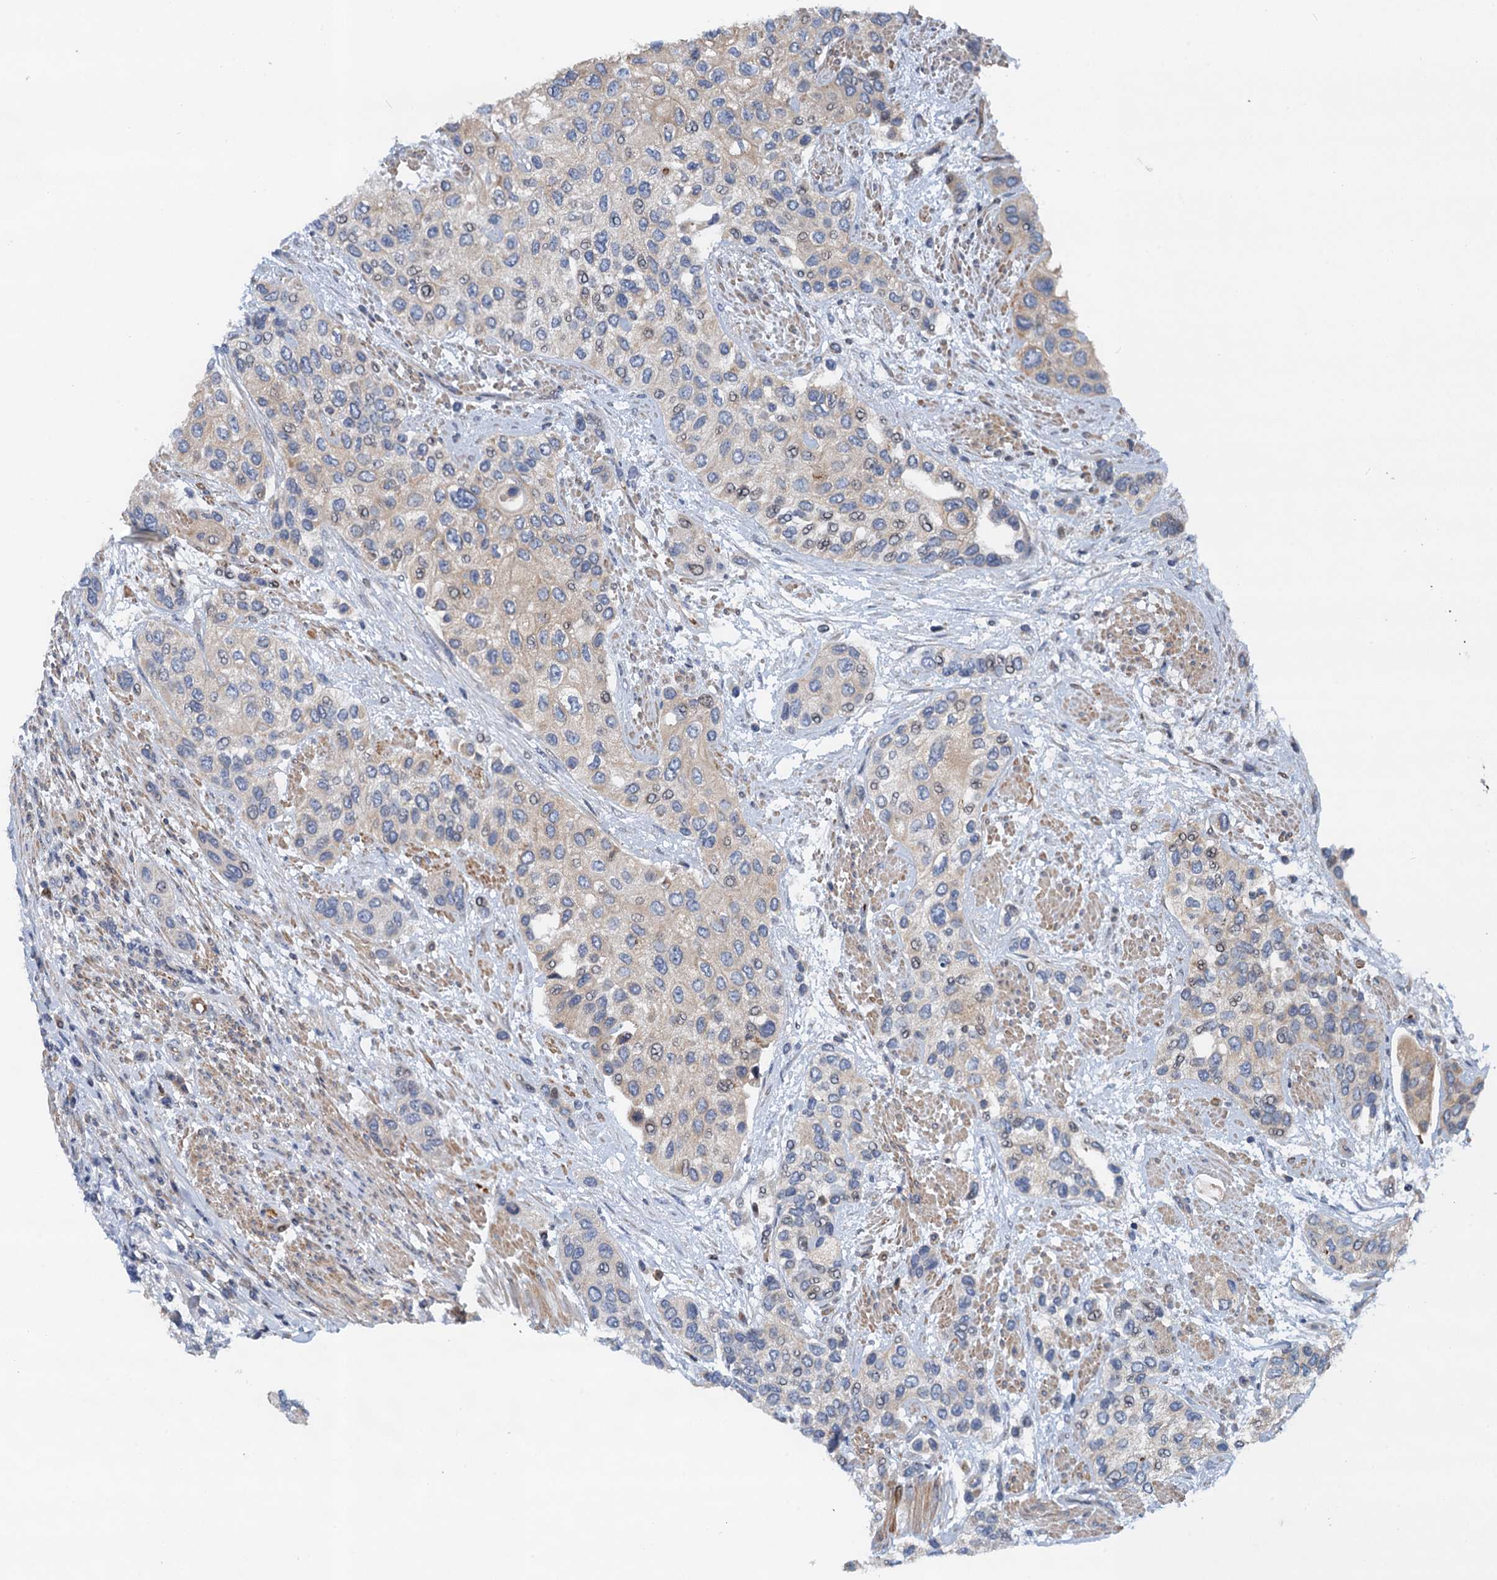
{"staining": {"intensity": "negative", "quantity": "none", "location": "none"}, "tissue": "urothelial cancer", "cell_type": "Tumor cells", "image_type": "cancer", "snomed": [{"axis": "morphology", "description": "Normal tissue, NOS"}, {"axis": "morphology", "description": "Urothelial carcinoma, High grade"}, {"axis": "topography", "description": "Vascular tissue"}, {"axis": "topography", "description": "Urinary bladder"}], "caption": "Tumor cells are negative for protein expression in human high-grade urothelial carcinoma.", "gene": "NBEA", "patient": {"sex": "female", "age": 56}}